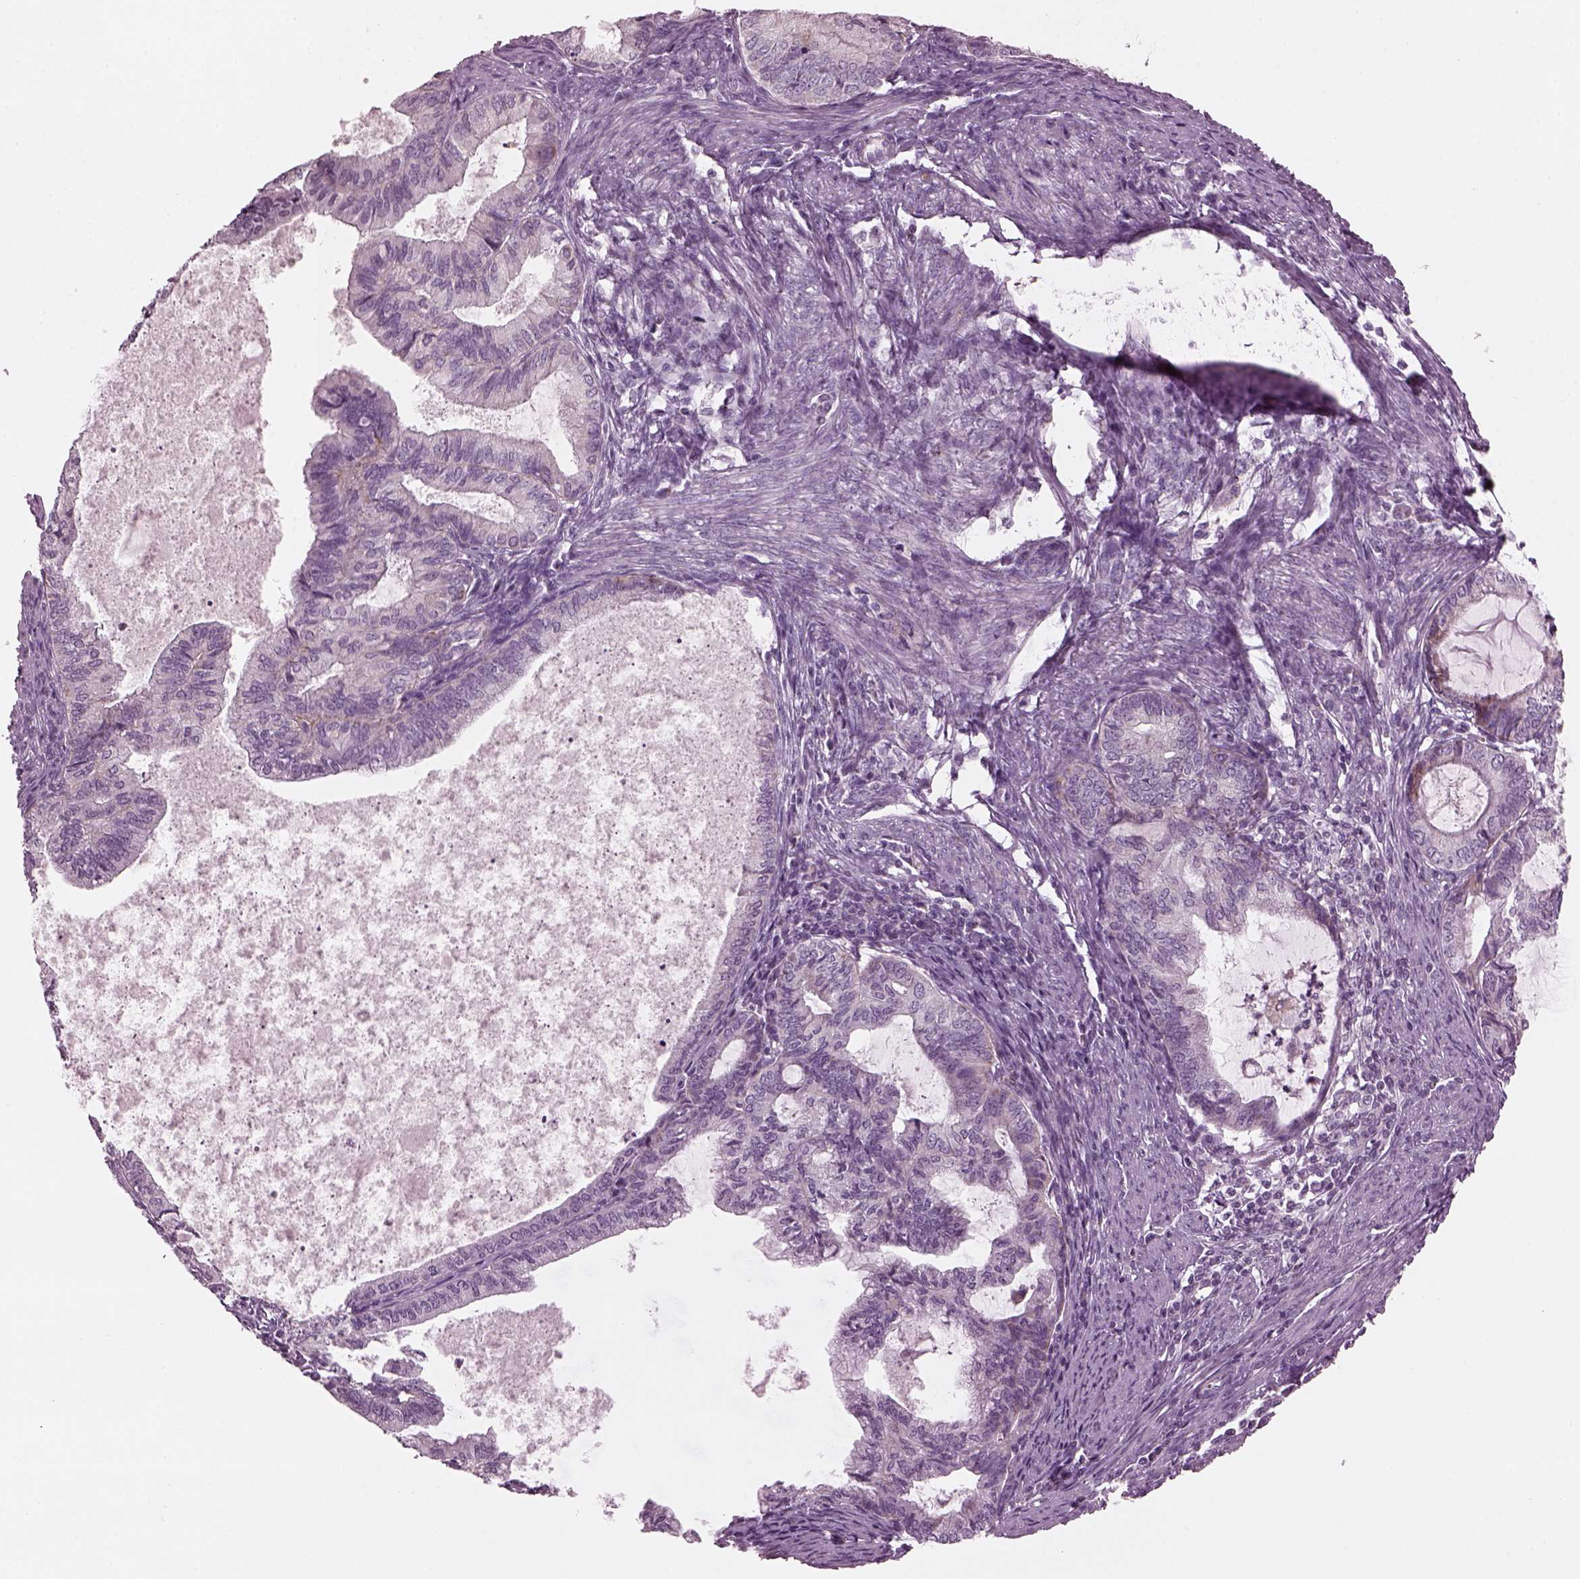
{"staining": {"intensity": "negative", "quantity": "none", "location": "none"}, "tissue": "endometrial cancer", "cell_type": "Tumor cells", "image_type": "cancer", "snomed": [{"axis": "morphology", "description": "Adenocarcinoma, NOS"}, {"axis": "topography", "description": "Endometrium"}], "caption": "DAB (3,3'-diaminobenzidine) immunohistochemical staining of endometrial adenocarcinoma displays no significant expression in tumor cells.", "gene": "RIMS2", "patient": {"sex": "female", "age": 86}}